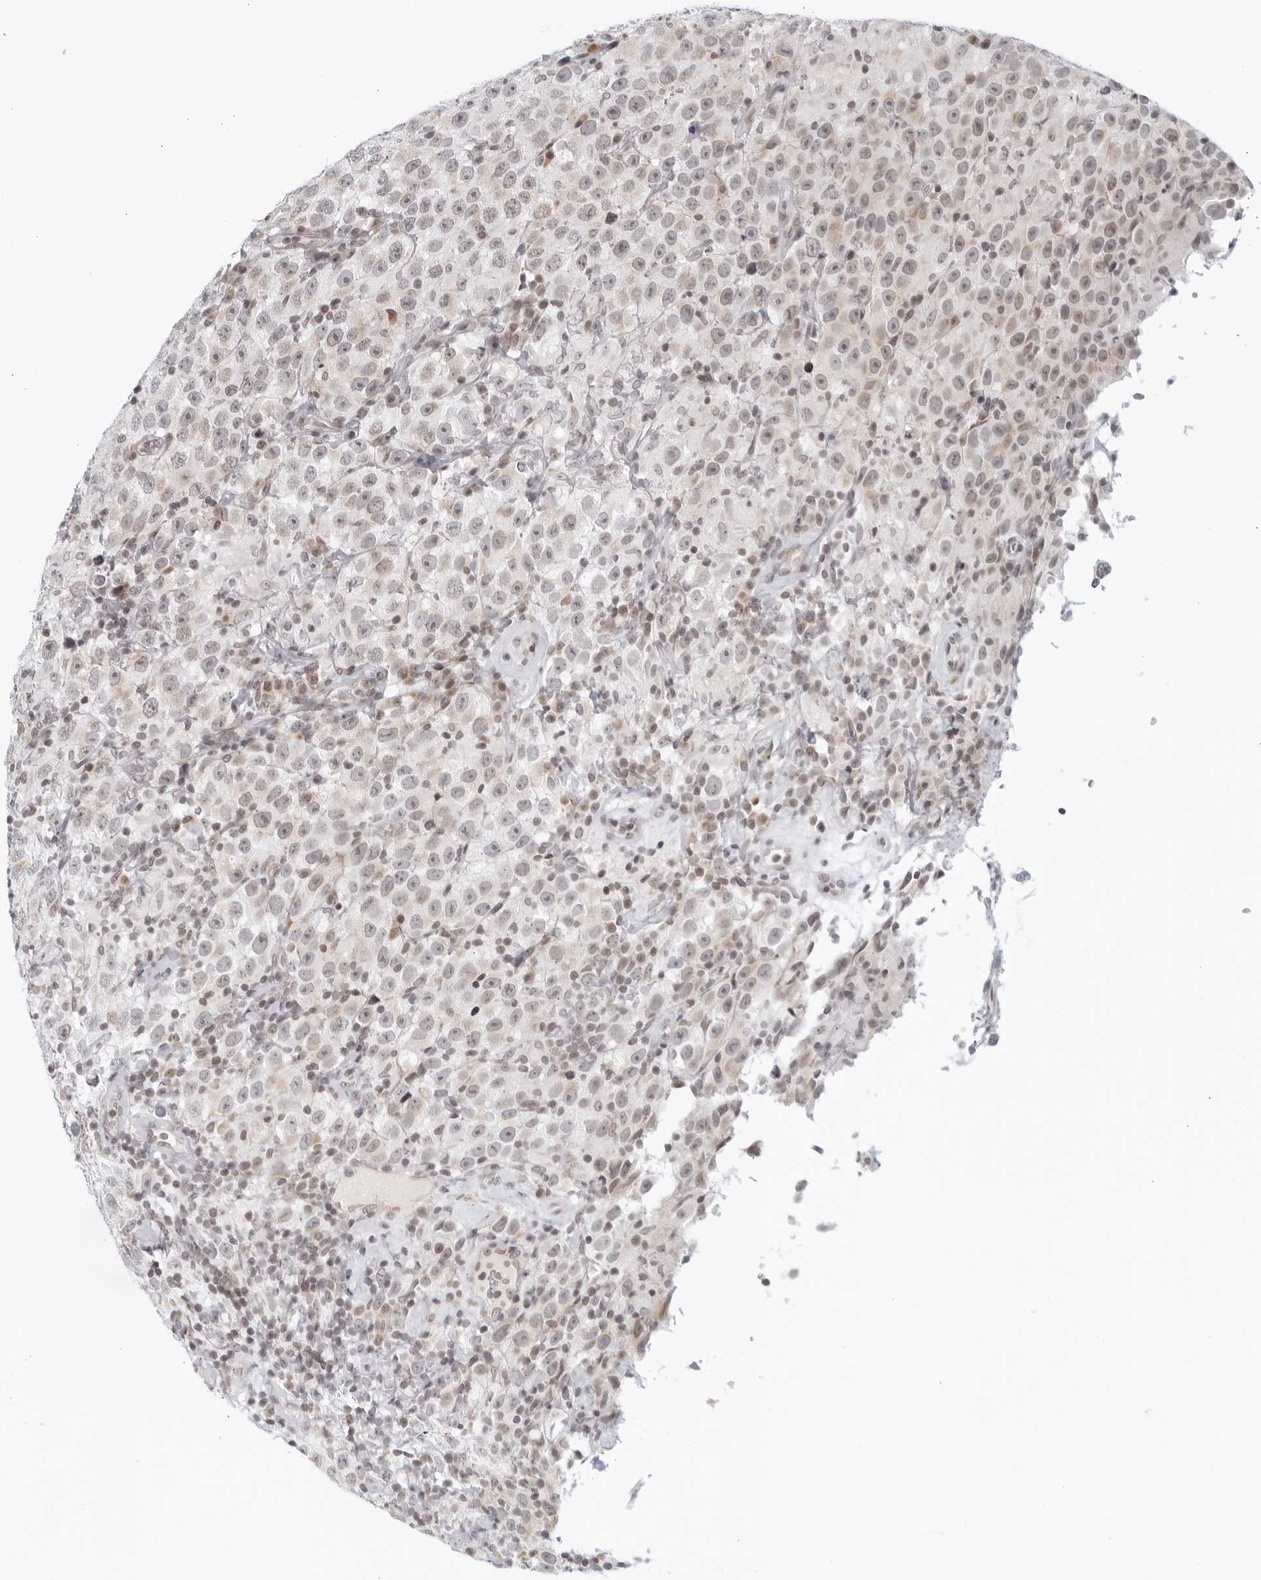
{"staining": {"intensity": "weak", "quantity": "<25%", "location": "cytoplasmic/membranous"}, "tissue": "testis cancer", "cell_type": "Tumor cells", "image_type": "cancer", "snomed": [{"axis": "morphology", "description": "Seminoma, NOS"}, {"axis": "topography", "description": "Testis"}], "caption": "The image exhibits no staining of tumor cells in testis cancer.", "gene": "RAB11FIP3", "patient": {"sex": "male", "age": 41}}